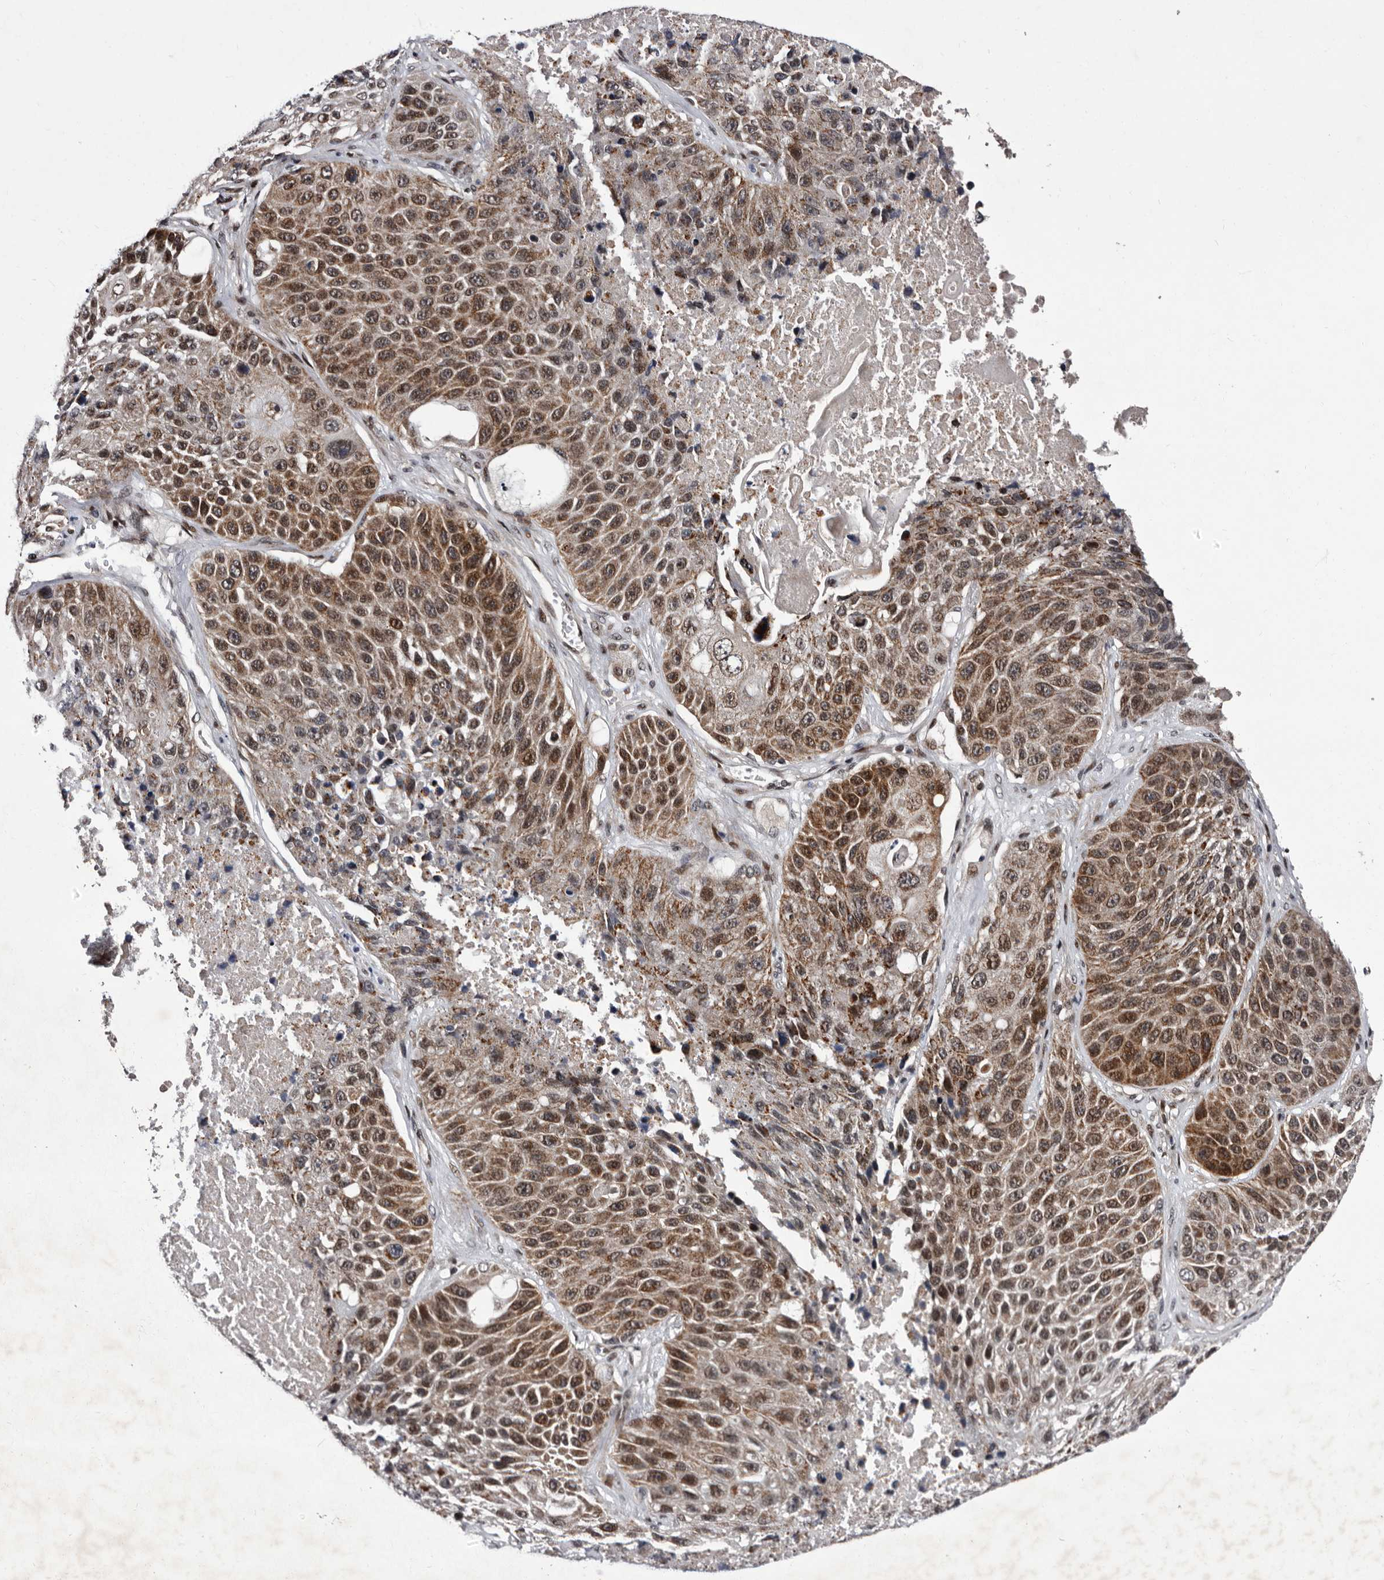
{"staining": {"intensity": "moderate", "quantity": "25%-75%", "location": "cytoplasmic/membranous"}, "tissue": "lung cancer", "cell_type": "Tumor cells", "image_type": "cancer", "snomed": [{"axis": "morphology", "description": "Squamous cell carcinoma, NOS"}, {"axis": "topography", "description": "Lung"}], "caption": "Tumor cells reveal medium levels of moderate cytoplasmic/membranous expression in approximately 25%-75% of cells in human squamous cell carcinoma (lung). The protein of interest is shown in brown color, while the nuclei are stained blue.", "gene": "TNKS", "patient": {"sex": "male", "age": 61}}